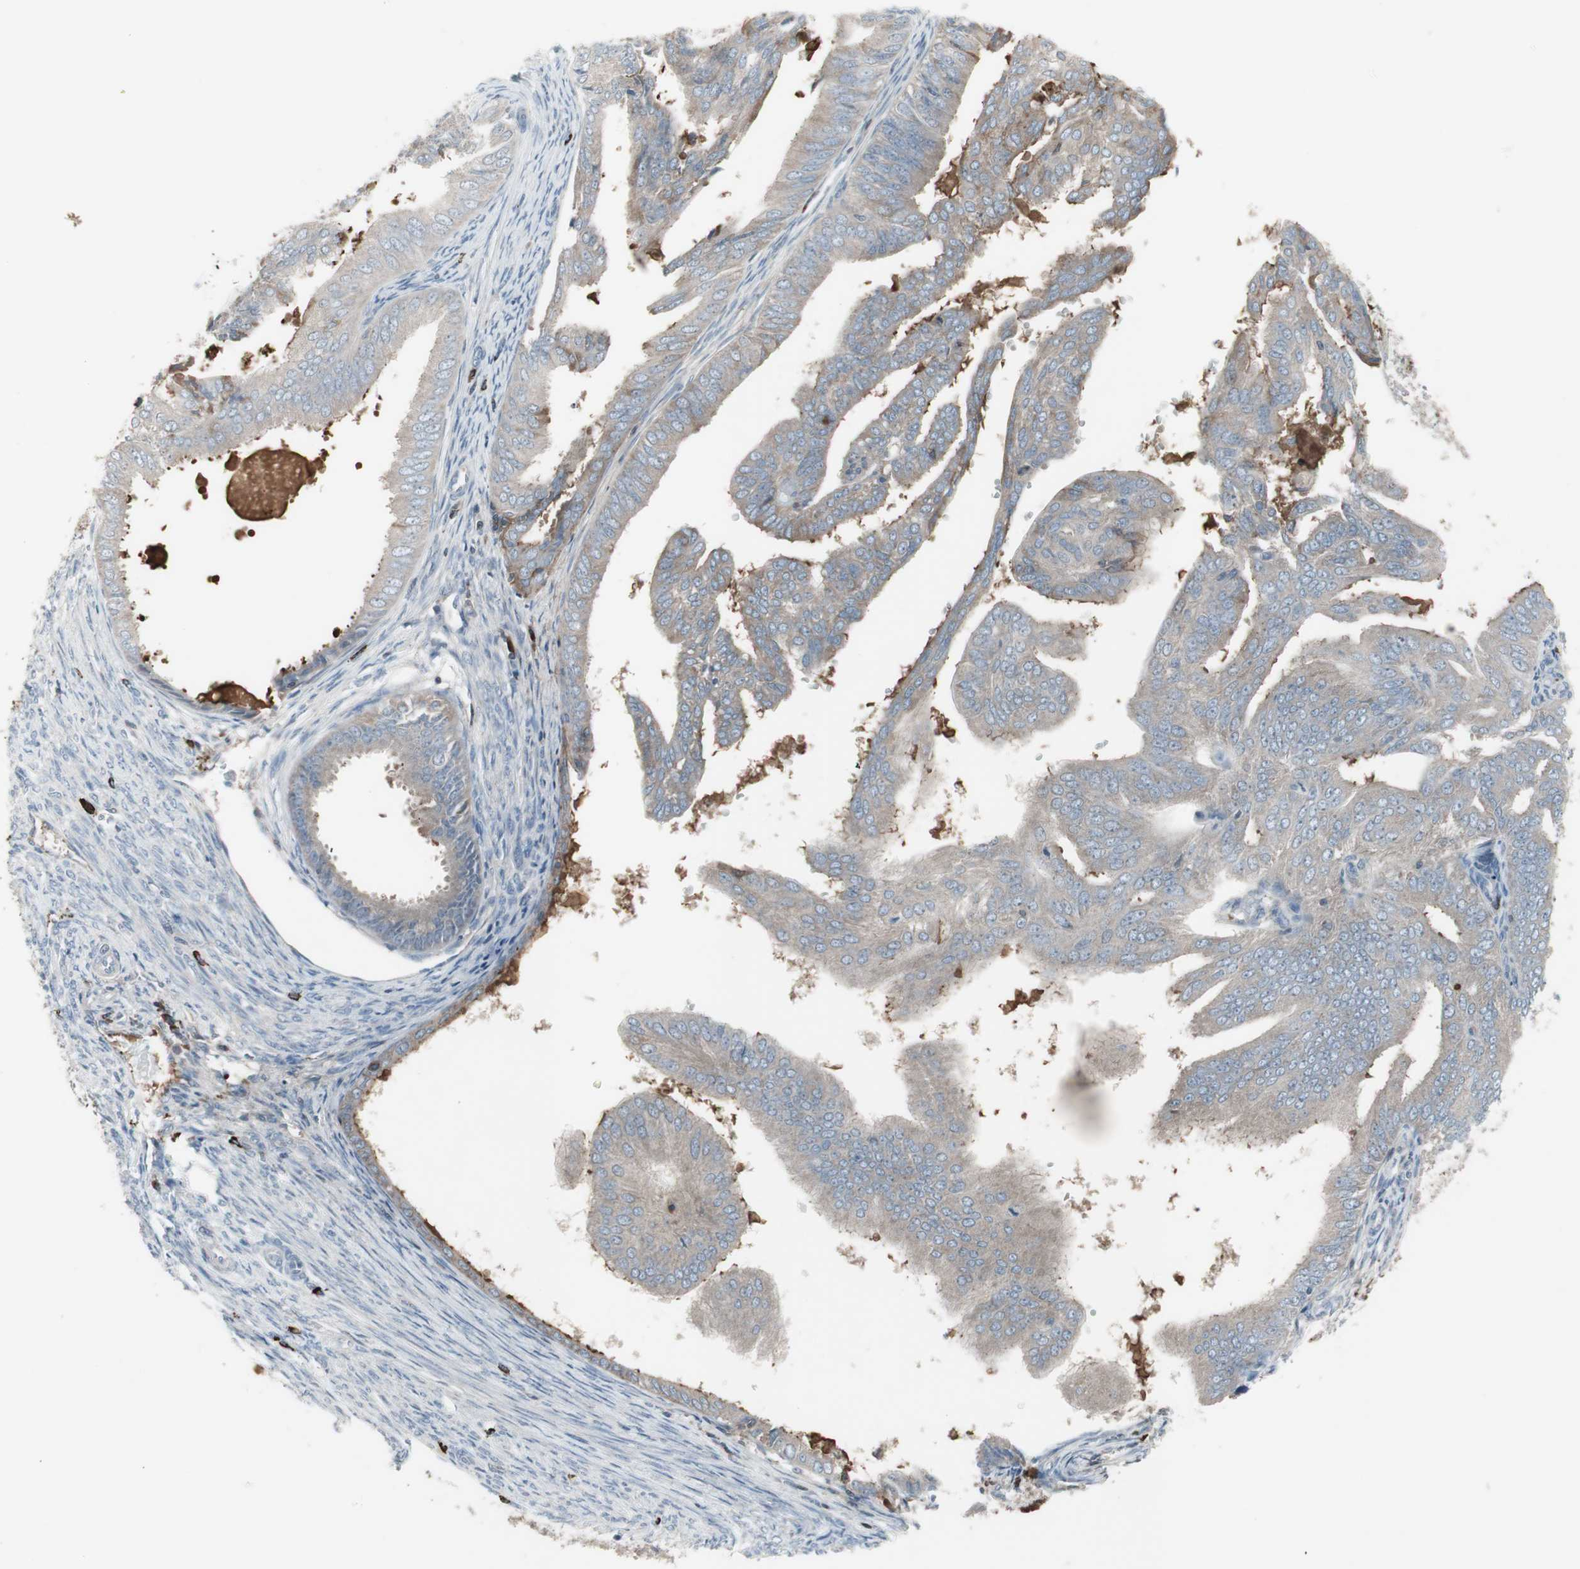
{"staining": {"intensity": "weak", "quantity": "25%-75%", "location": "cytoplasmic/membranous"}, "tissue": "endometrial cancer", "cell_type": "Tumor cells", "image_type": "cancer", "snomed": [{"axis": "morphology", "description": "Adenocarcinoma, NOS"}, {"axis": "topography", "description": "Endometrium"}], "caption": "The micrograph exhibits staining of endometrial adenocarcinoma, revealing weak cytoplasmic/membranous protein staining (brown color) within tumor cells. The staining was performed using DAB to visualize the protein expression in brown, while the nuclei were stained in blue with hematoxylin (Magnification: 20x).", "gene": "ZSCAN32", "patient": {"sex": "female", "age": 58}}